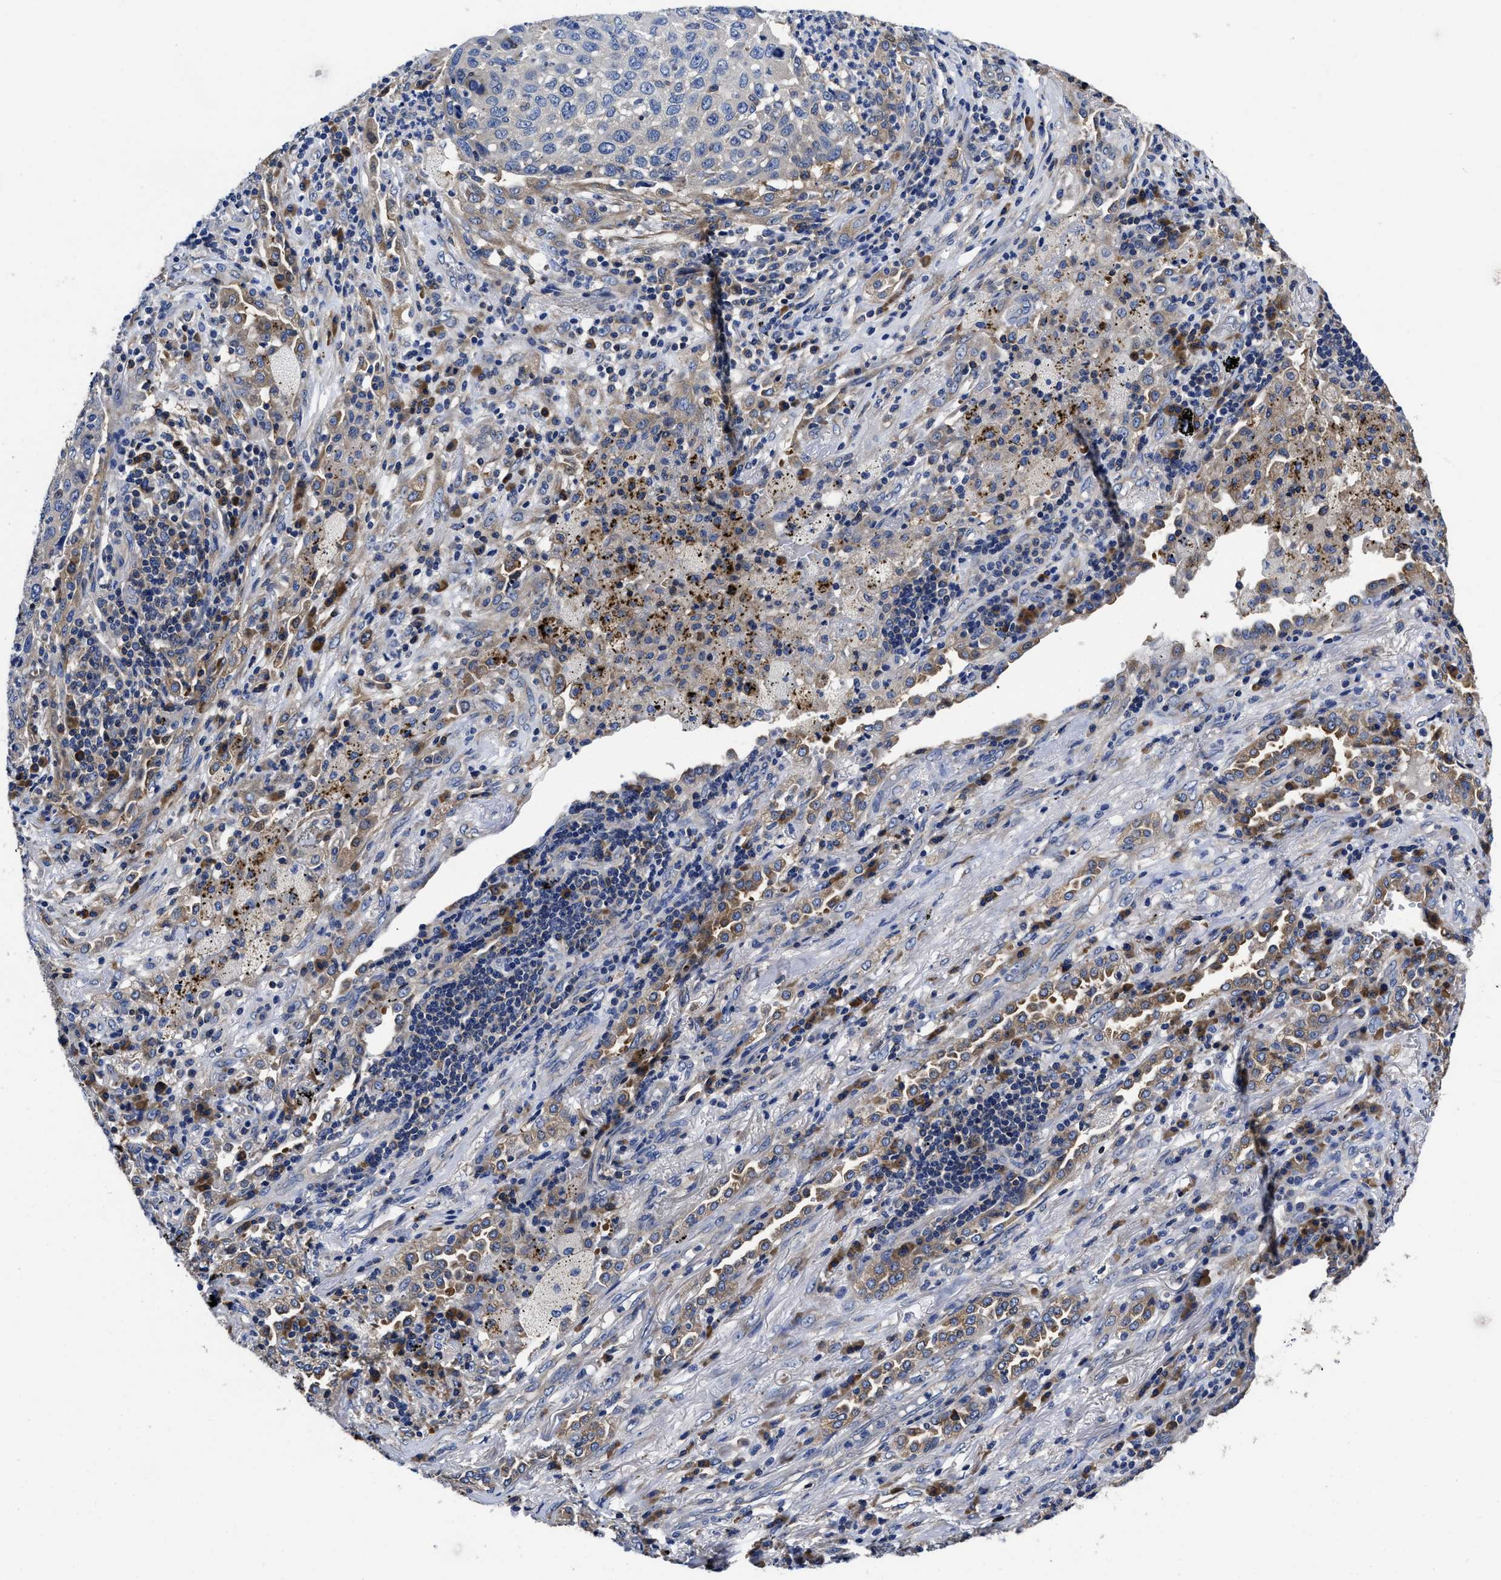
{"staining": {"intensity": "negative", "quantity": "none", "location": "none"}, "tissue": "lung cancer", "cell_type": "Tumor cells", "image_type": "cancer", "snomed": [{"axis": "morphology", "description": "Squamous cell carcinoma, NOS"}, {"axis": "topography", "description": "Lung"}], "caption": "Immunohistochemical staining of human lung squamous cell carcinoma demonstrates no significant staining in tumor cells.", "gene": "YARS1", "patient": {"sex": "female", "age": 63}}